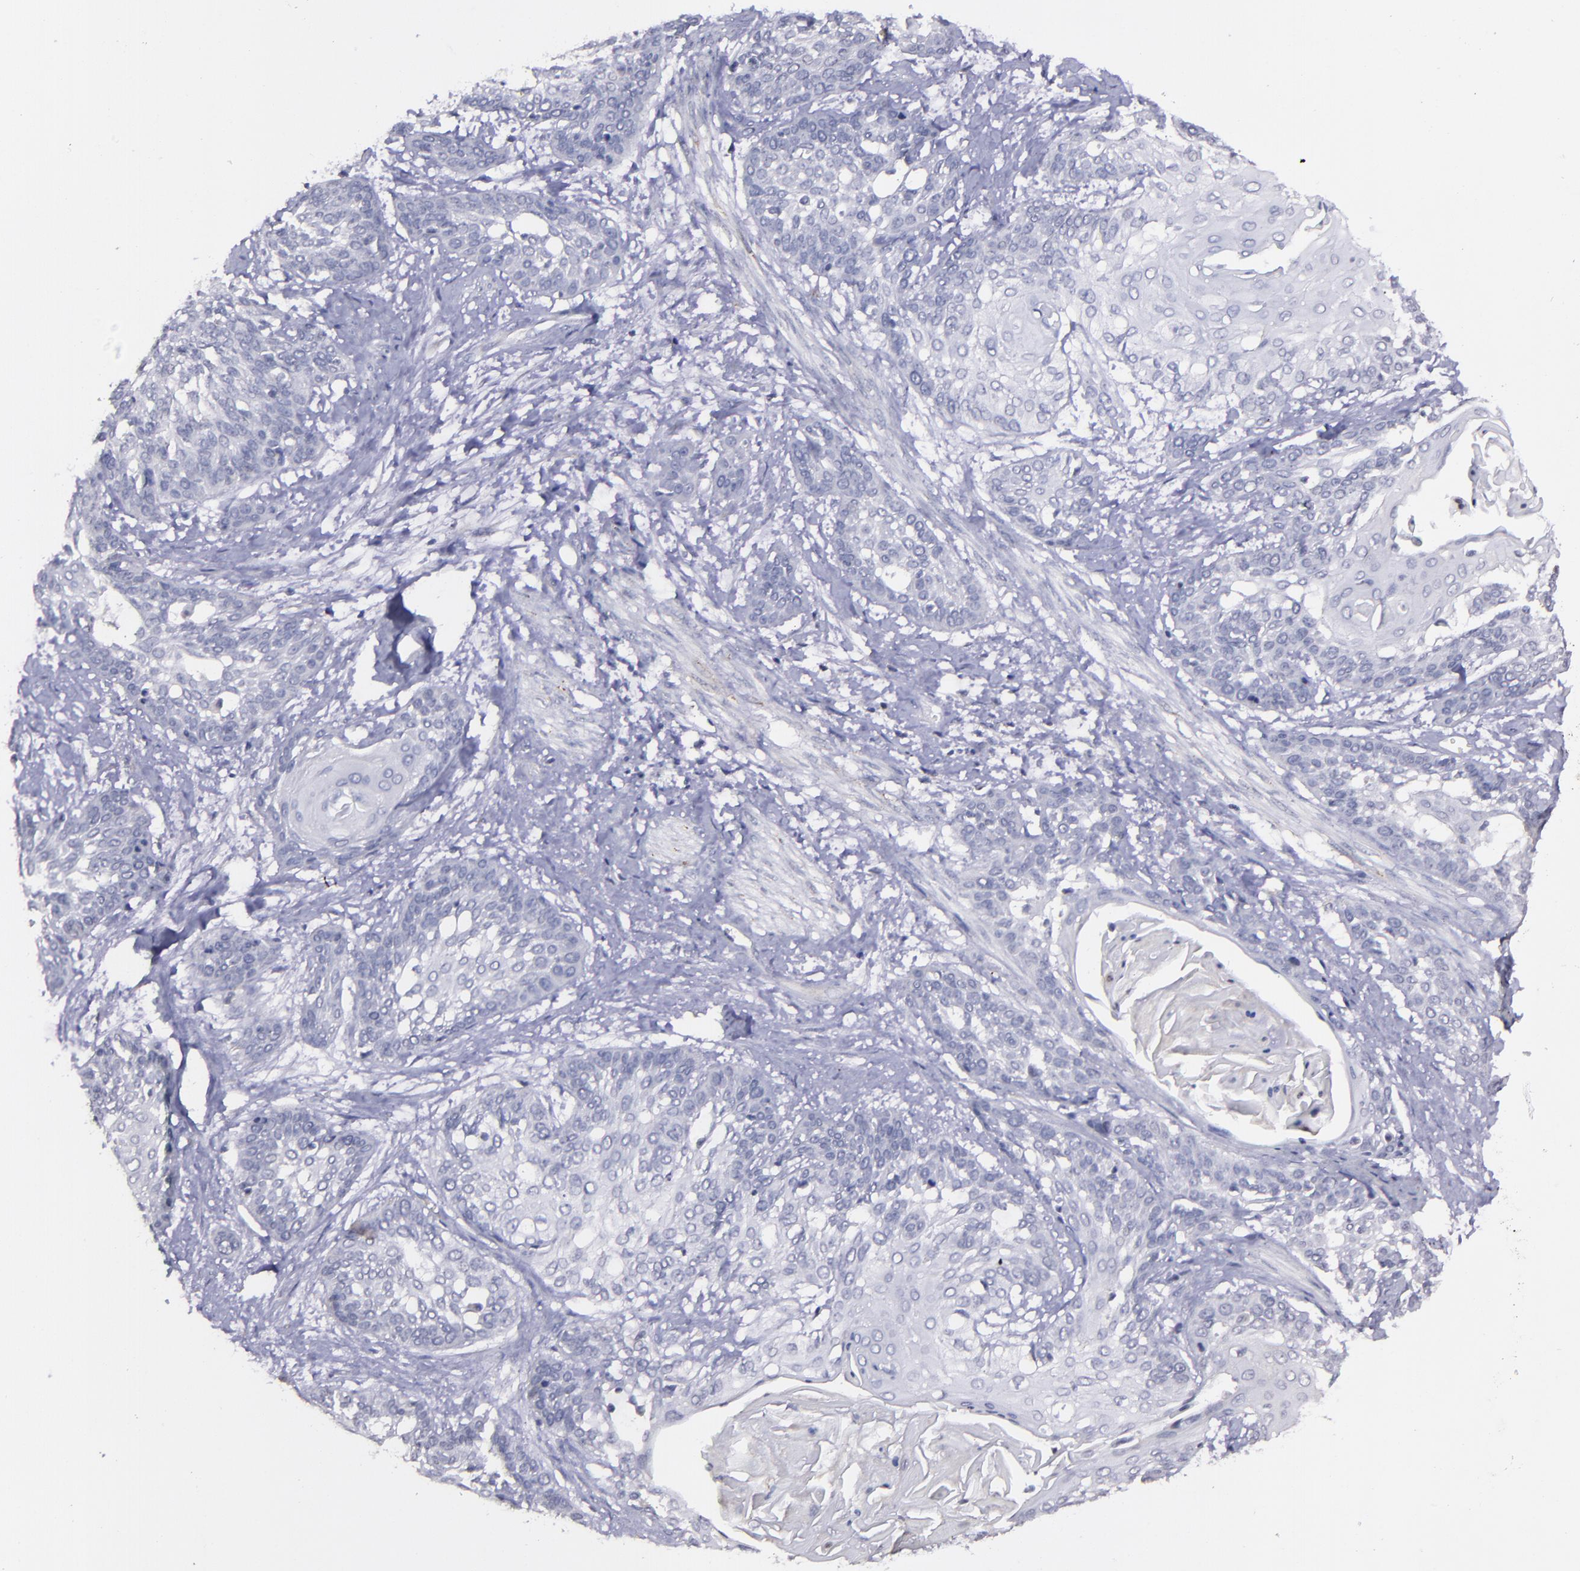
{"staining": {"intensity": "negative", "quantity": "none", "location": "none"}, "tissue": "cervical cancer", "cell_type": "Tumor cells", "image_type": "cancer", "snomed": [{"axis": "morphology", "description": "Squamous cell carcinoma, NOS"}, {"axis": "topography", "description": "Cervix"}], "caption": "The micrograph demonstrates no staining of tumor cells in cervical cancer. Nuclei are stained in blue.", "gene": "MASP1", "patient": {"sex": "female", "age": 57}}